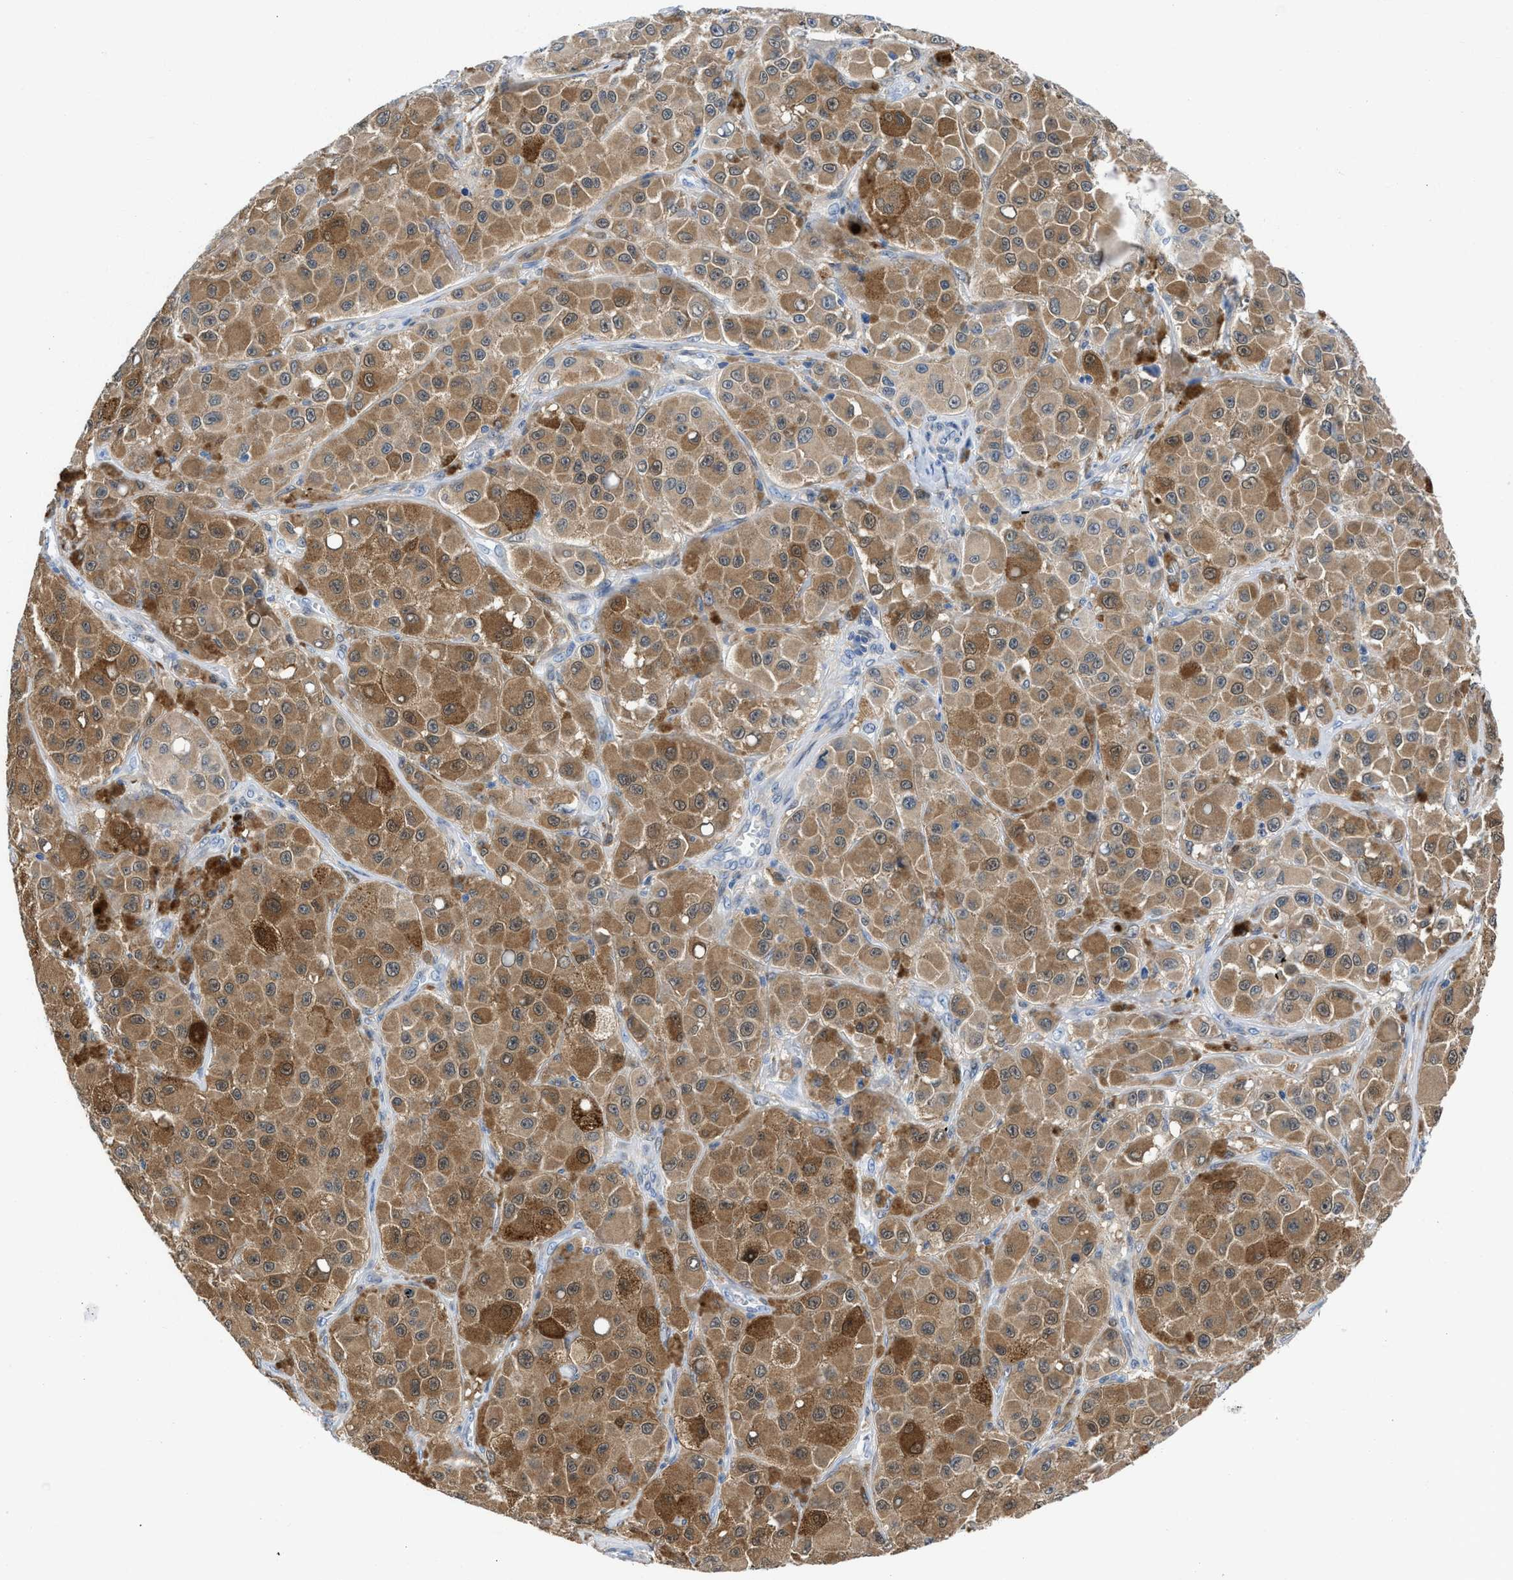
{"staining": {"intensity": "moderate", "quantity": ">75%", "location": "cytoplasmic/membranous"}, "tissue": "melanoma", "cell_type": "Tumor cells", "image_type": "cancer", "snomed": [{"axis": "morphology", "description": "Malignant melanoma, NOS"}, {"axis": "topography", "description": "Skin"}], "caption": "Protein staining by immunohistochemistry reveals moderate cytoplasmic/membranous positivity in about >75% of tumor cells in malignant melanoma.", "gene": "CBR1", "patient": {"sex": "male", "age": 84}}